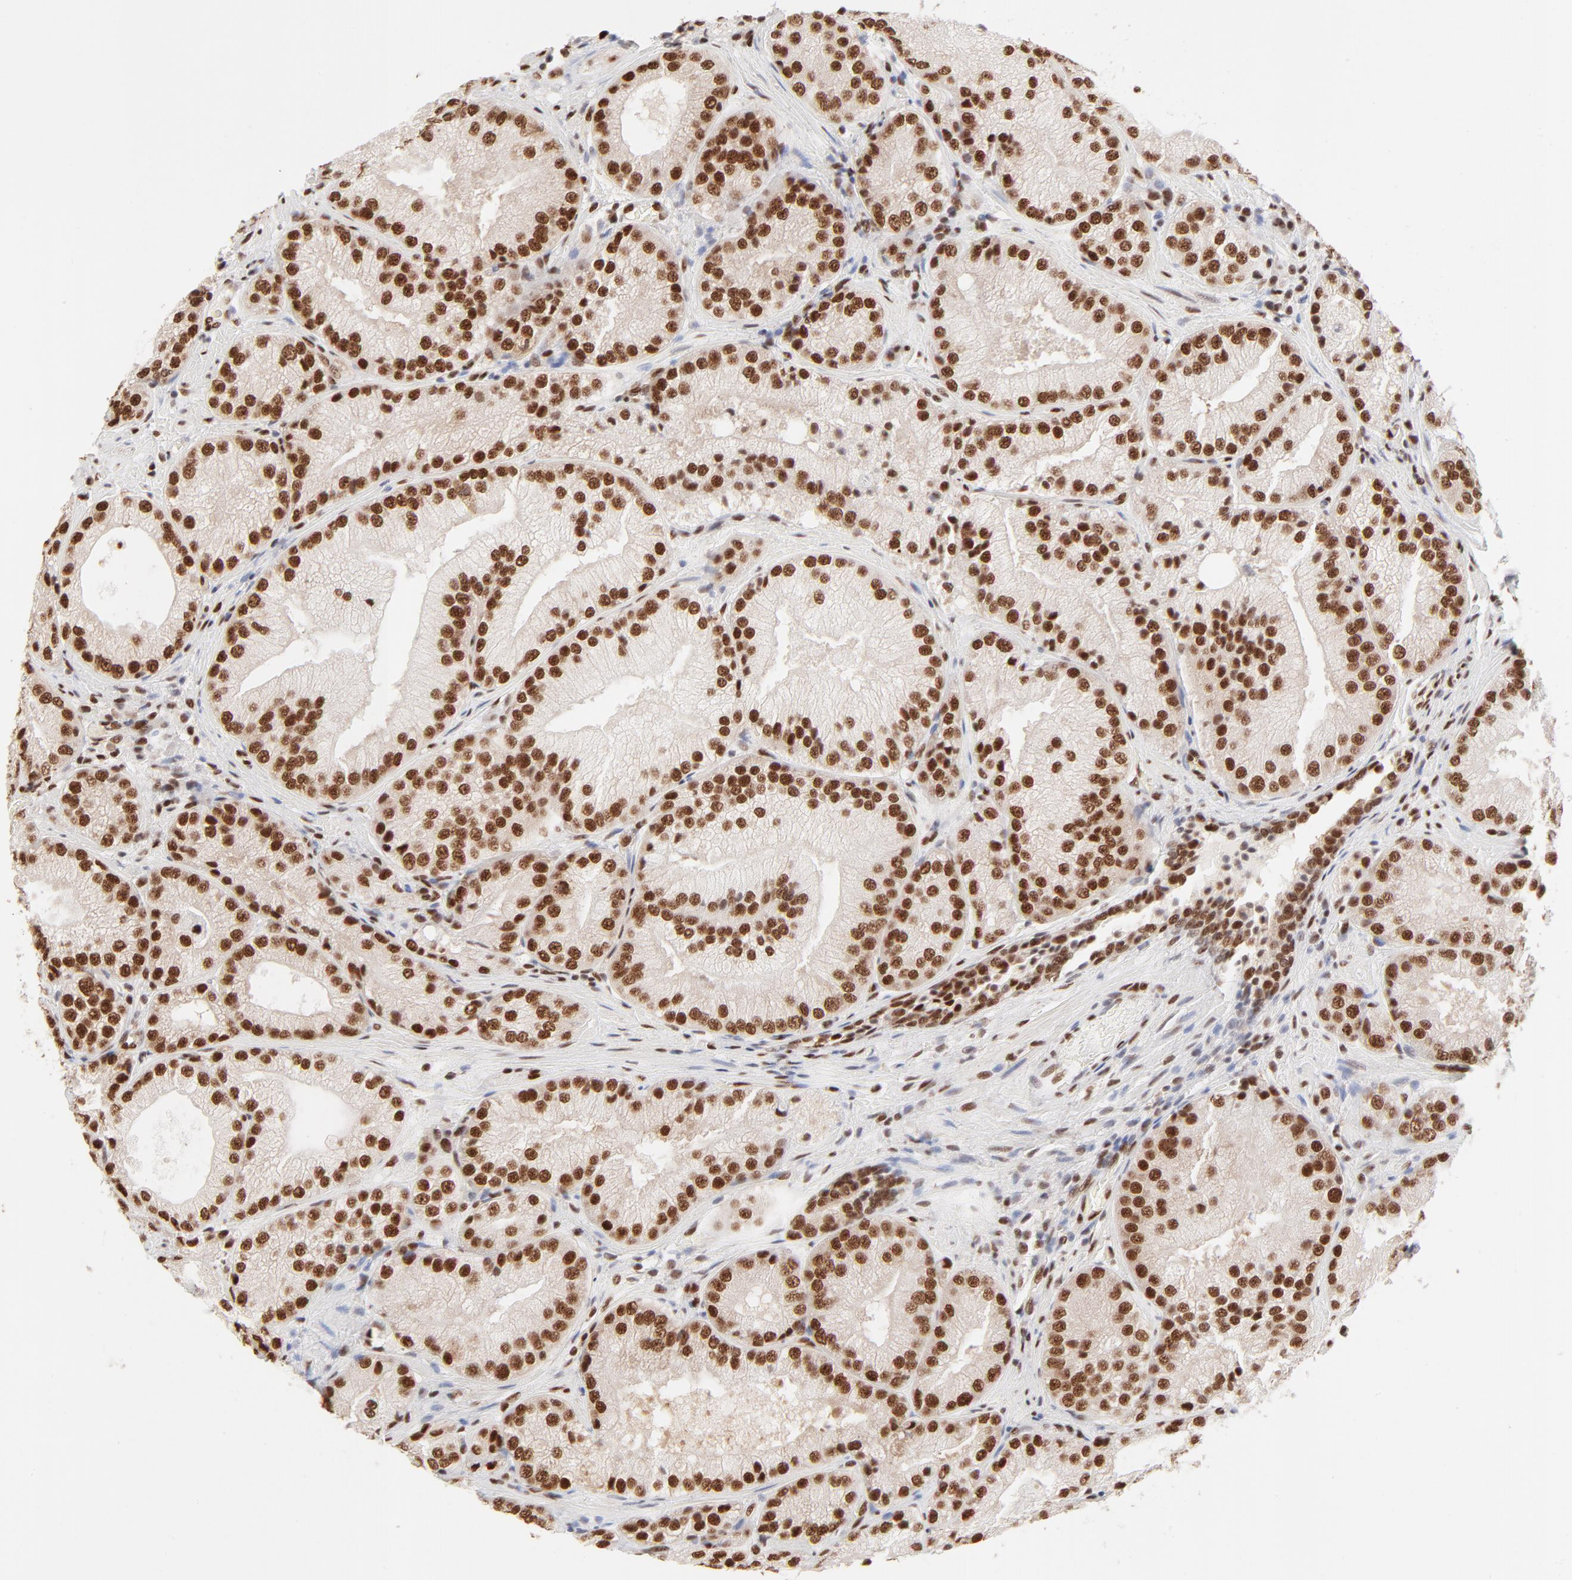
{"staining": {"intensity": "strong", "quantity": ">75%", "location": "nuclear"}, "tissue": "prostate cancer", "cell_type": "Tumor cells", "image_type": "cancer", "snomed": [{"axis": "morphology", "description": "Adenocarcinoma, Low grade"}, {"axis": "topography", "description": "Prostate"}], "caption": "The micrograph displays staining of prostate adenocarcinoma (low-grade), revealing strong nuclear protein positivity (brown color) within tumor cells. The protein is stained brown, and the nuclei are stained in blue (DAB (3,3'-diaminobenzidine) IHC with brightfield microscopy, high magnification).", "gene": "TARDBP", "patient": {"sex": "male", "age": 60}}